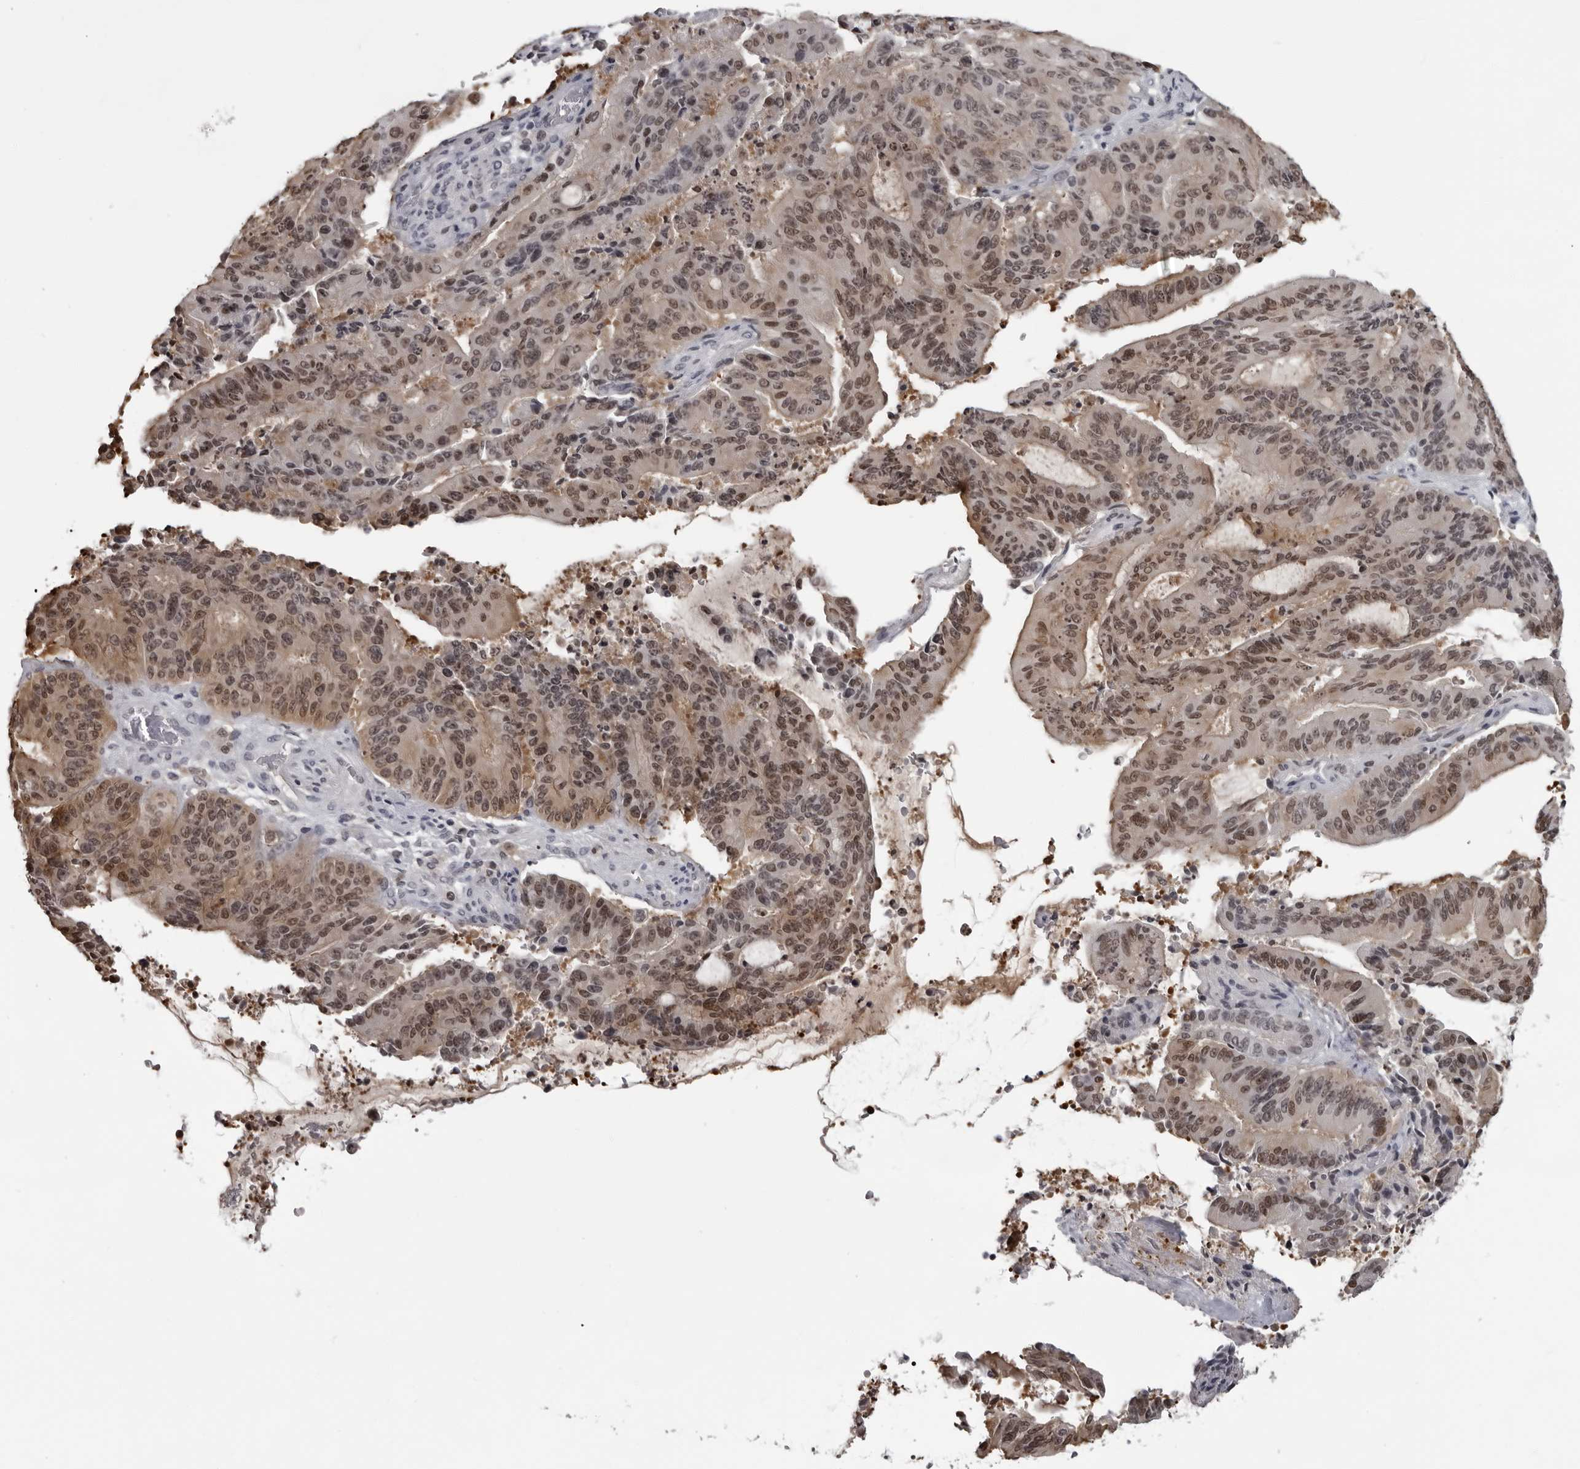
{"staining": {"intensity": "moderate", "quantity": ">75%", "location": "nuclear"}, "tissue": "liver cancer", "cell_type": "Tumor cells", "image_type": "cancer", "snomed": [{"axis": "morphology", "description": "Normal tissue, NOS"}, {"axis": "morphology", "description": "Cholangiocarcinoma"}, {"axis": "topography", "description": "Liver"}, {"axis": "topography", "description": "Peripheral nerve tissue"}], "caption": "Brown immunohistochemical staining in cholangiocarcinoma (liver) shows moderate nuclear expression in about >75% of tumor cells. (DAB (3,3'-diaminobenzidine) IHC, brown staining for protein, blue staining for nuclei).", "gene": "LZIC", "patient": {"sex": "female", "age": 73}}